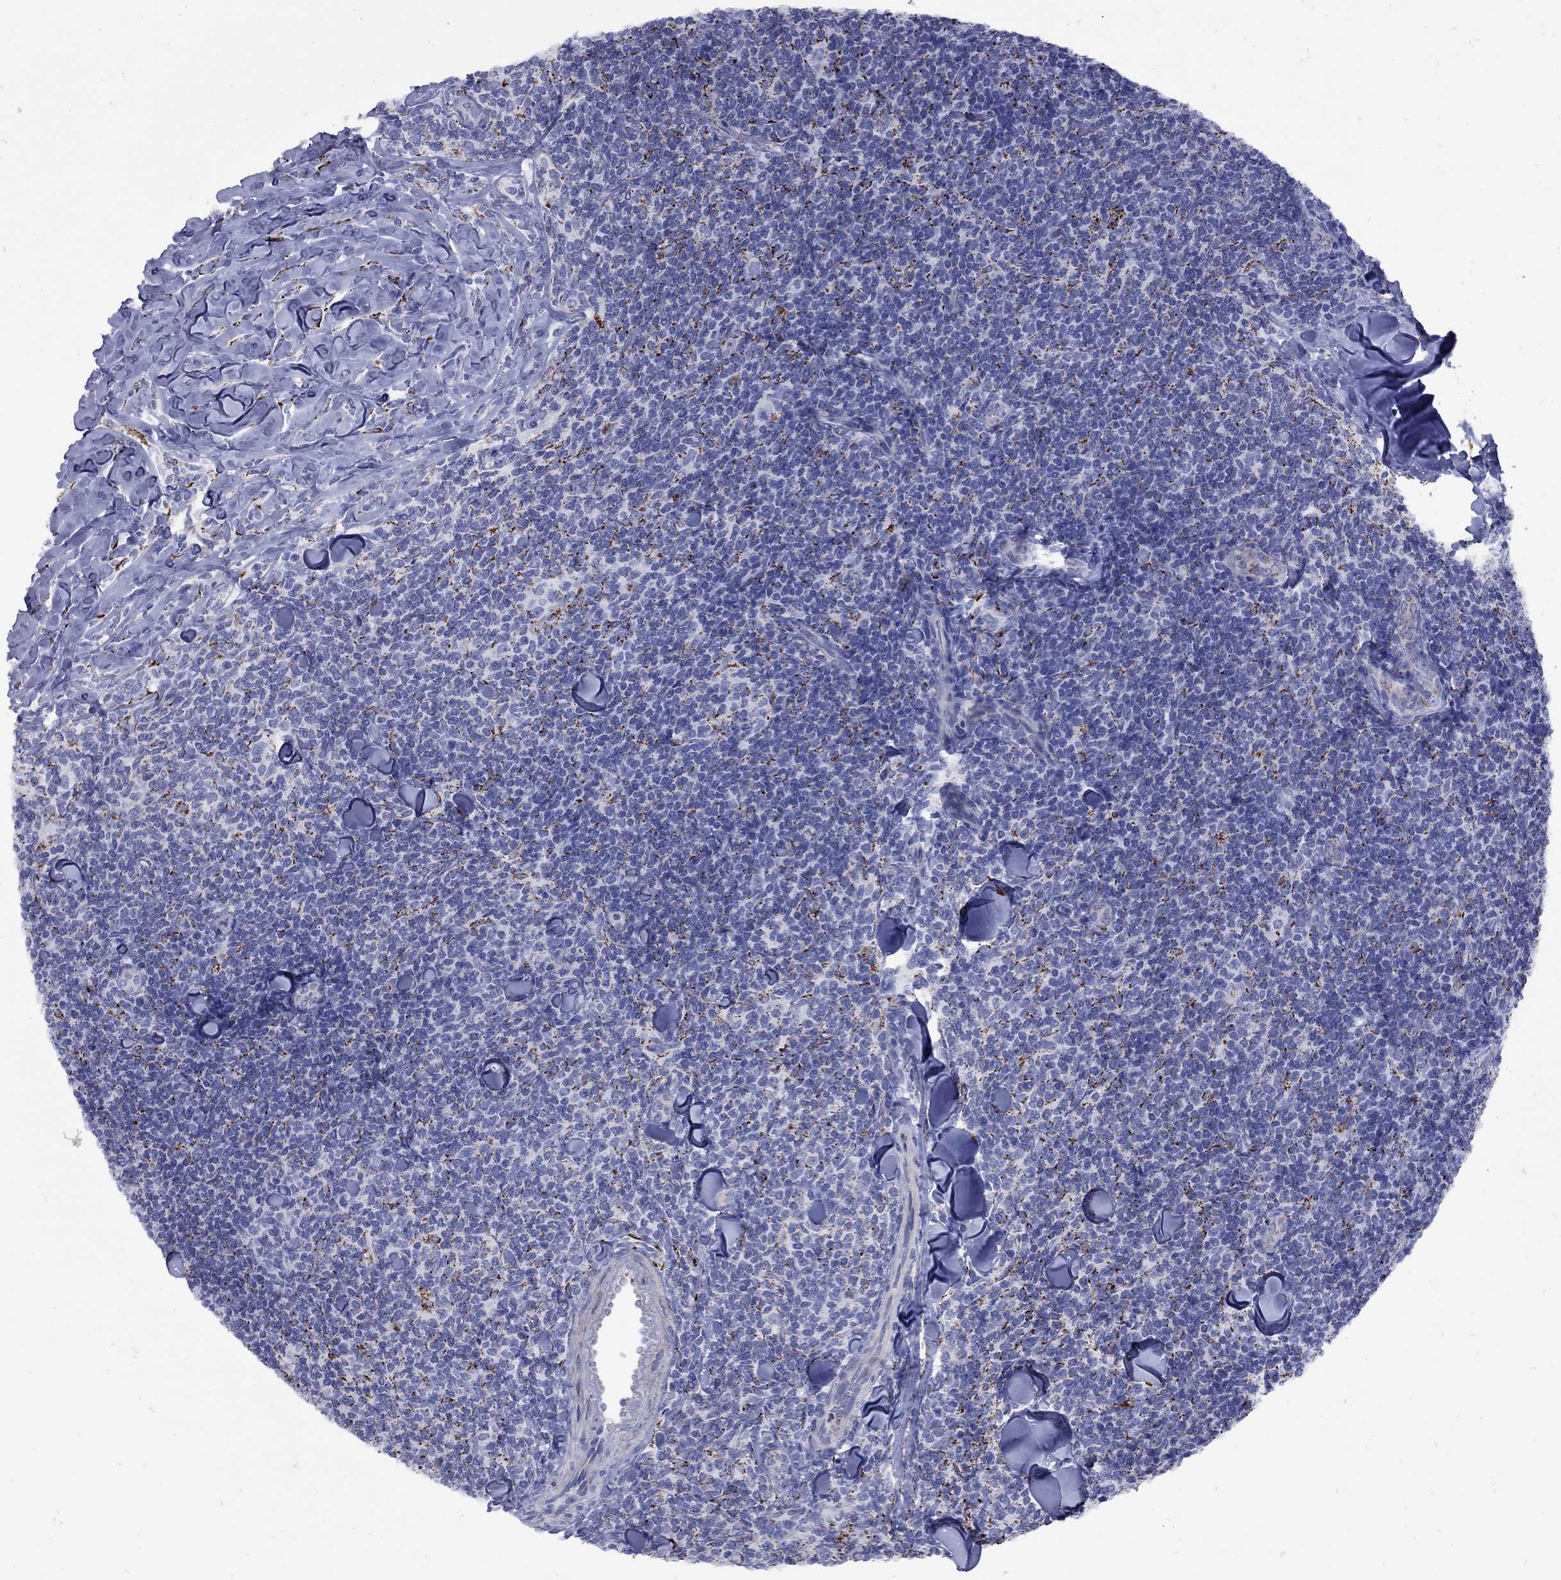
{"staining": {"intensity": "strong", "quantity": "<25%", "location": "cytoplasmic/membranous"}, "tissue": "lymphoma", "cell_type": "Tumor cells", "image_type": "cancer", "snomed": [{"axis": "morphology", "description": "Malignant lymphoma, non-Hodgkin's type, Low grade"}, {"axis": "topography", "description": "Lymph node"}], "caption": "The histopathology image shows immunohistochemical staining of low-grade malignant lymphoma, non-Hodgkin's type. There is strong cytoplasmic/membranous positivity is seen in approximately <25% of tumor cells.", "gene": "SESTD1", "patient": {"sex": "female", "age": 56}}